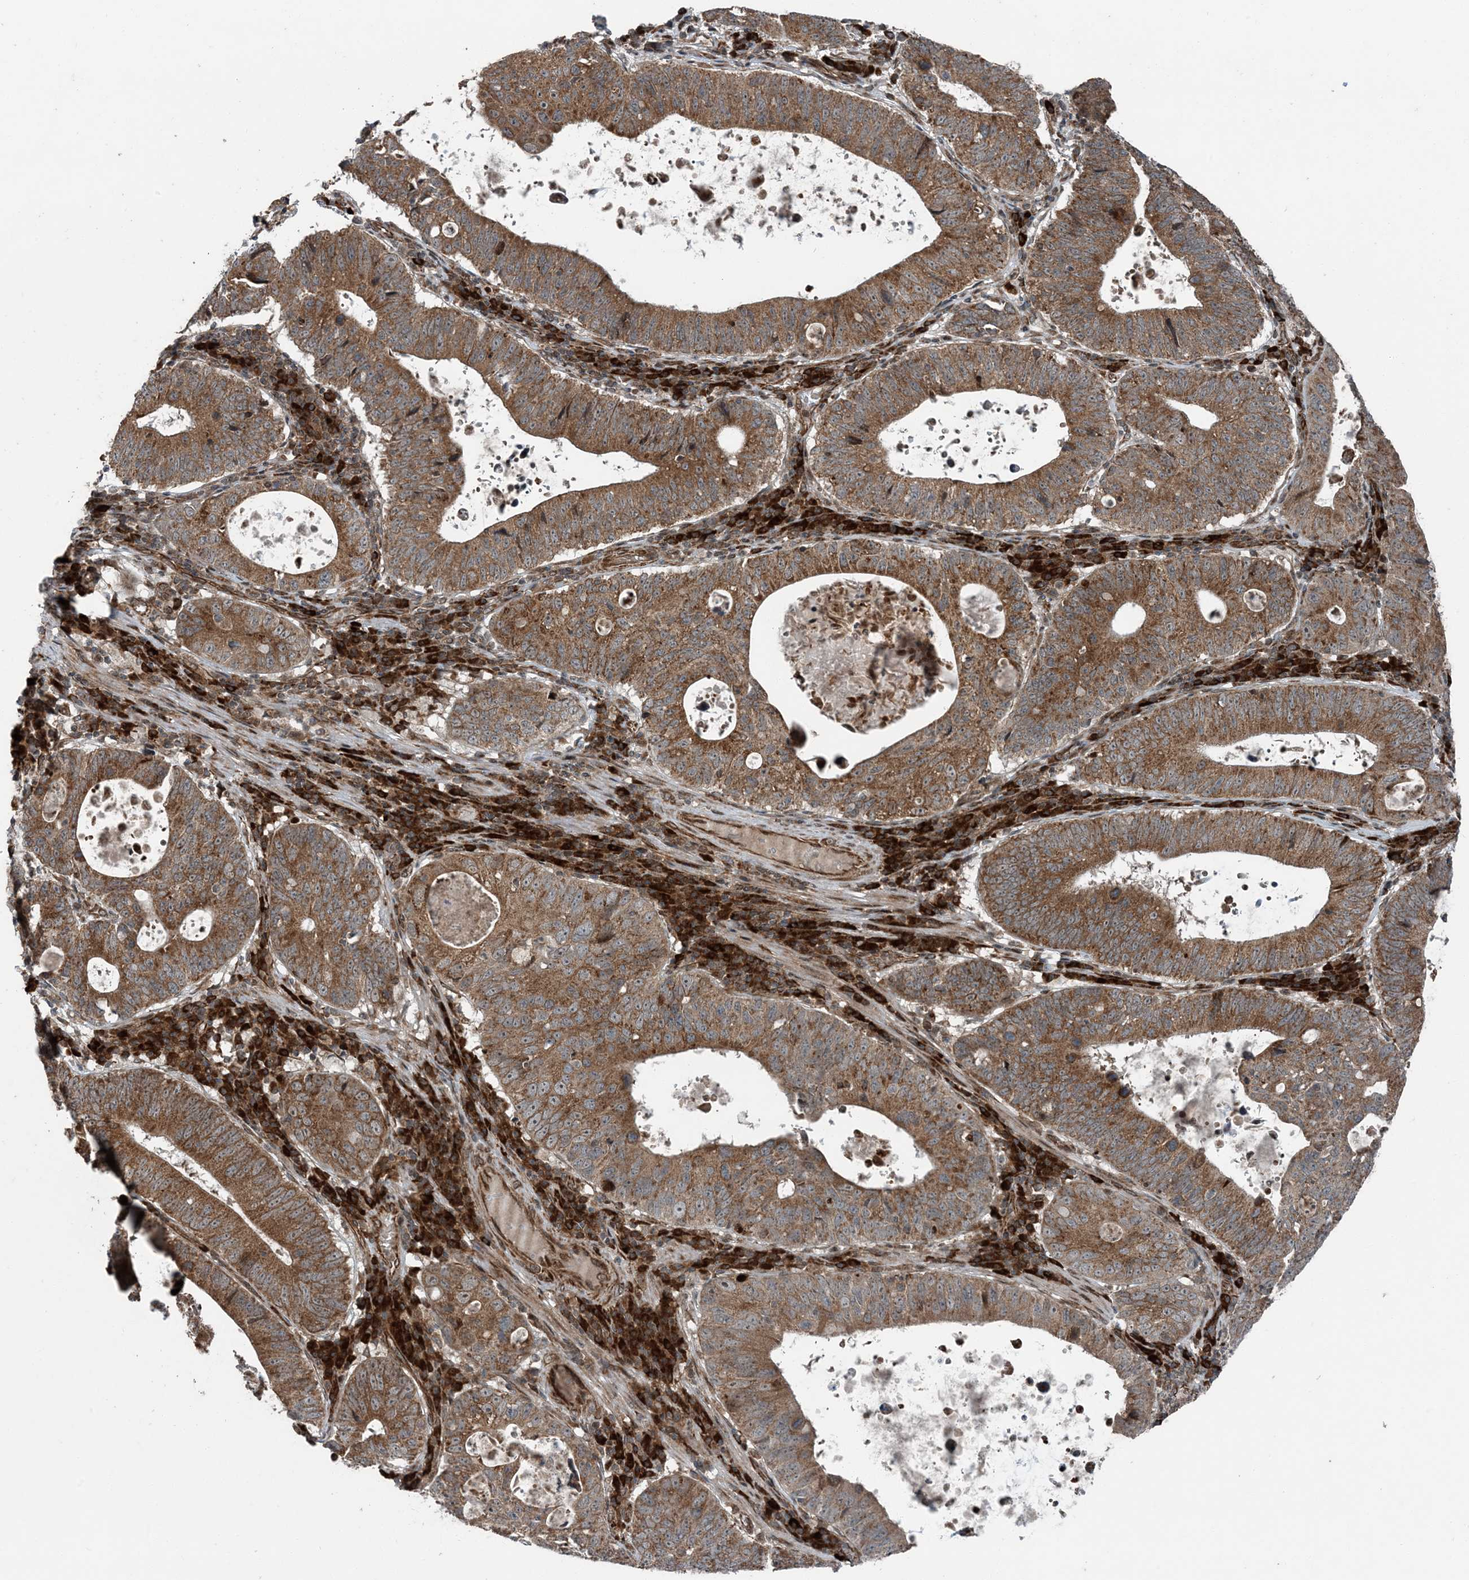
{"staining": {"intensity": "moderate", "quantity": ">75%", "location": "cytoplasmic/membranous"}, "tissue": "stomach cancer", "cell_type": "Tumor cells", "image_type": "cancer", "snomed": [{"axis": "morphology", "description": "Adenocarcinoma, NOS"}, {"axis": "topography", "description": "Stomach"}], "caption": "Immunohistochemical staining of human stomach cancer displays medium levels of moderate cytoplasmic/membranous protein positivity in about >75% of tumor cells.", "gene": "EDEM2", "patient": {"sex": "male", "age": 59}}